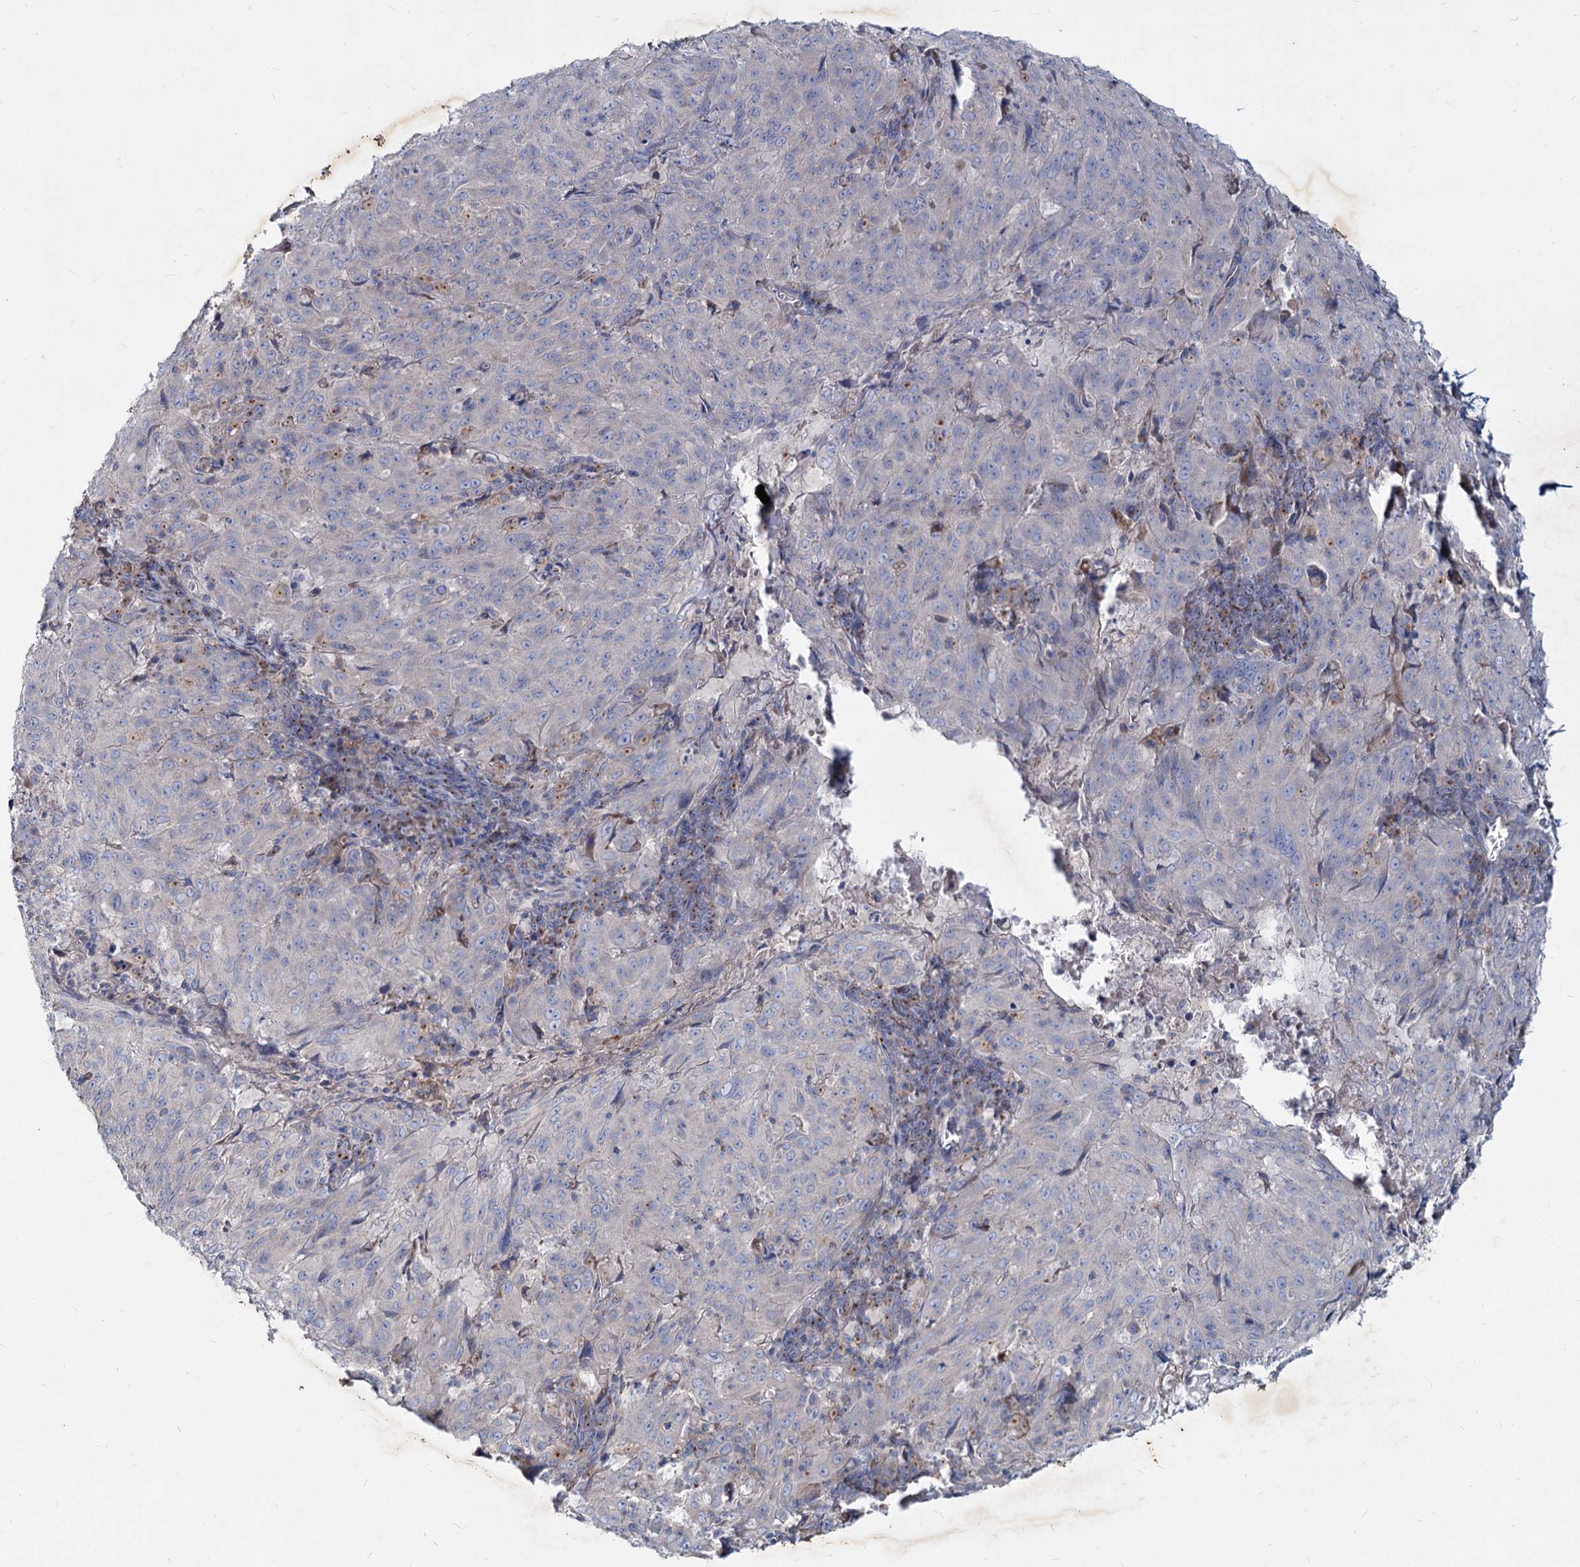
{"staining": {"intensity": "negative", "quantity": "none", "location": "none"}, "tissue": "pancreatic cancer", "cell_type": "Tumor cells", "image_type": "cancer", "snomed": [{"axis": "morphology", "description": "Adenocarcinoma, NOS"}, {"axis": "topography", "description": "Pancreas"}], "caption": "Immunohistochemical staining of human pancreatic cancer exhibits no significant staining in tumor cells.", "gene": "AGBL4", "patient": {"sex": "male", "age": 63}}